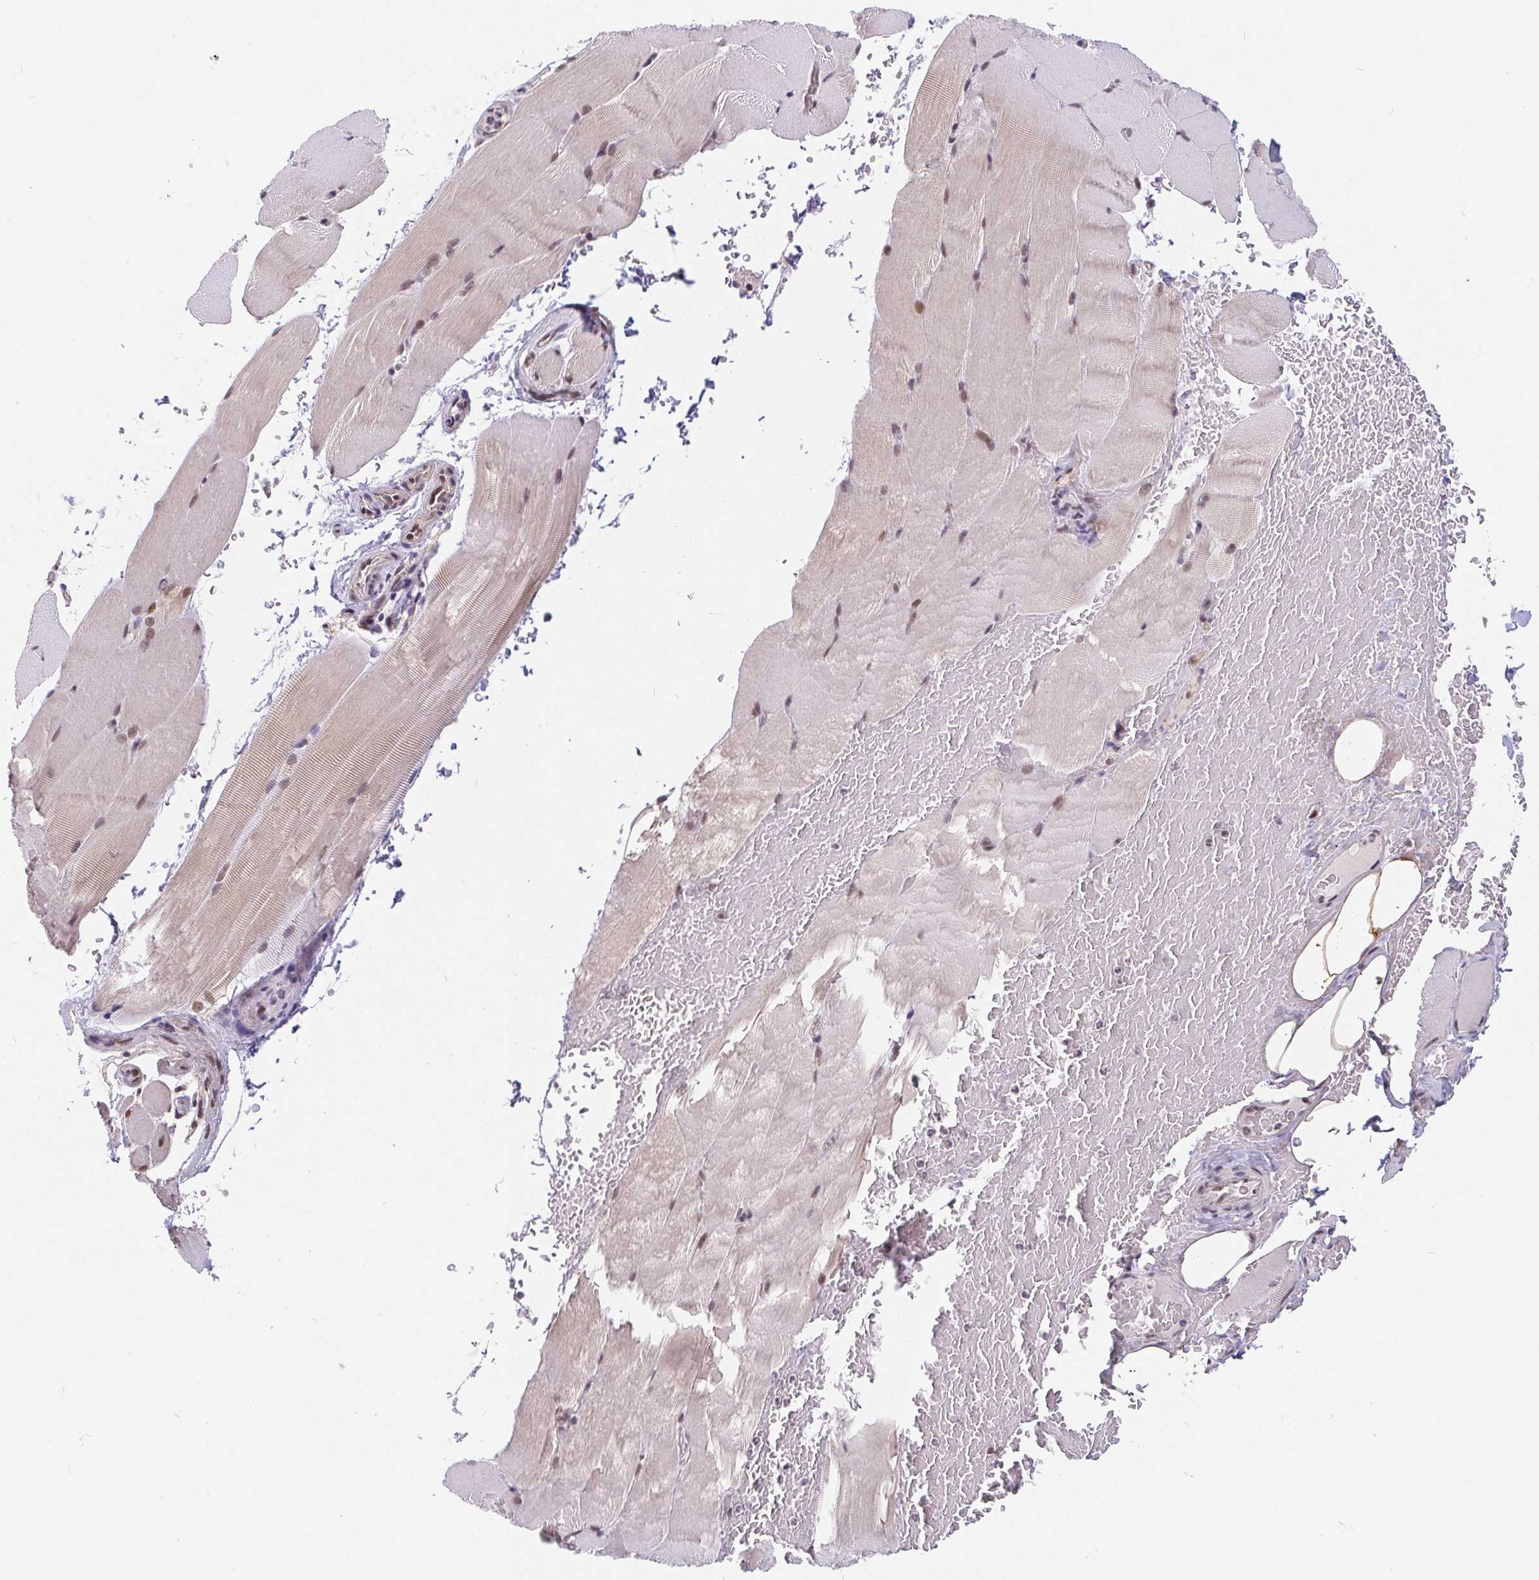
{"staining": {"intensity": "weak", "quantity": "<25%", "location": "nuclear"}, "tissue": "skeletal muscle", "cell_type": "Myocytes", "image_type": "normal", "snomed": [{"axis": "morphology", "description": "Normal tissue, NOS"}, {"axis": "topography", "description": "Skeletal muscle"}], "caption": "Immunohistochemical staining of benign human skeletal muscle reveals no significant expression in myocytes. The staining was performed using DAB (3,3'-diaminobenzidine) to visualize the protein expression in brown, while the nuclei were stained in blue with hematoxylin (Magnification: 20x).", "gene": "POU2F1", "patient": {"sex": "female", "age": 37}}